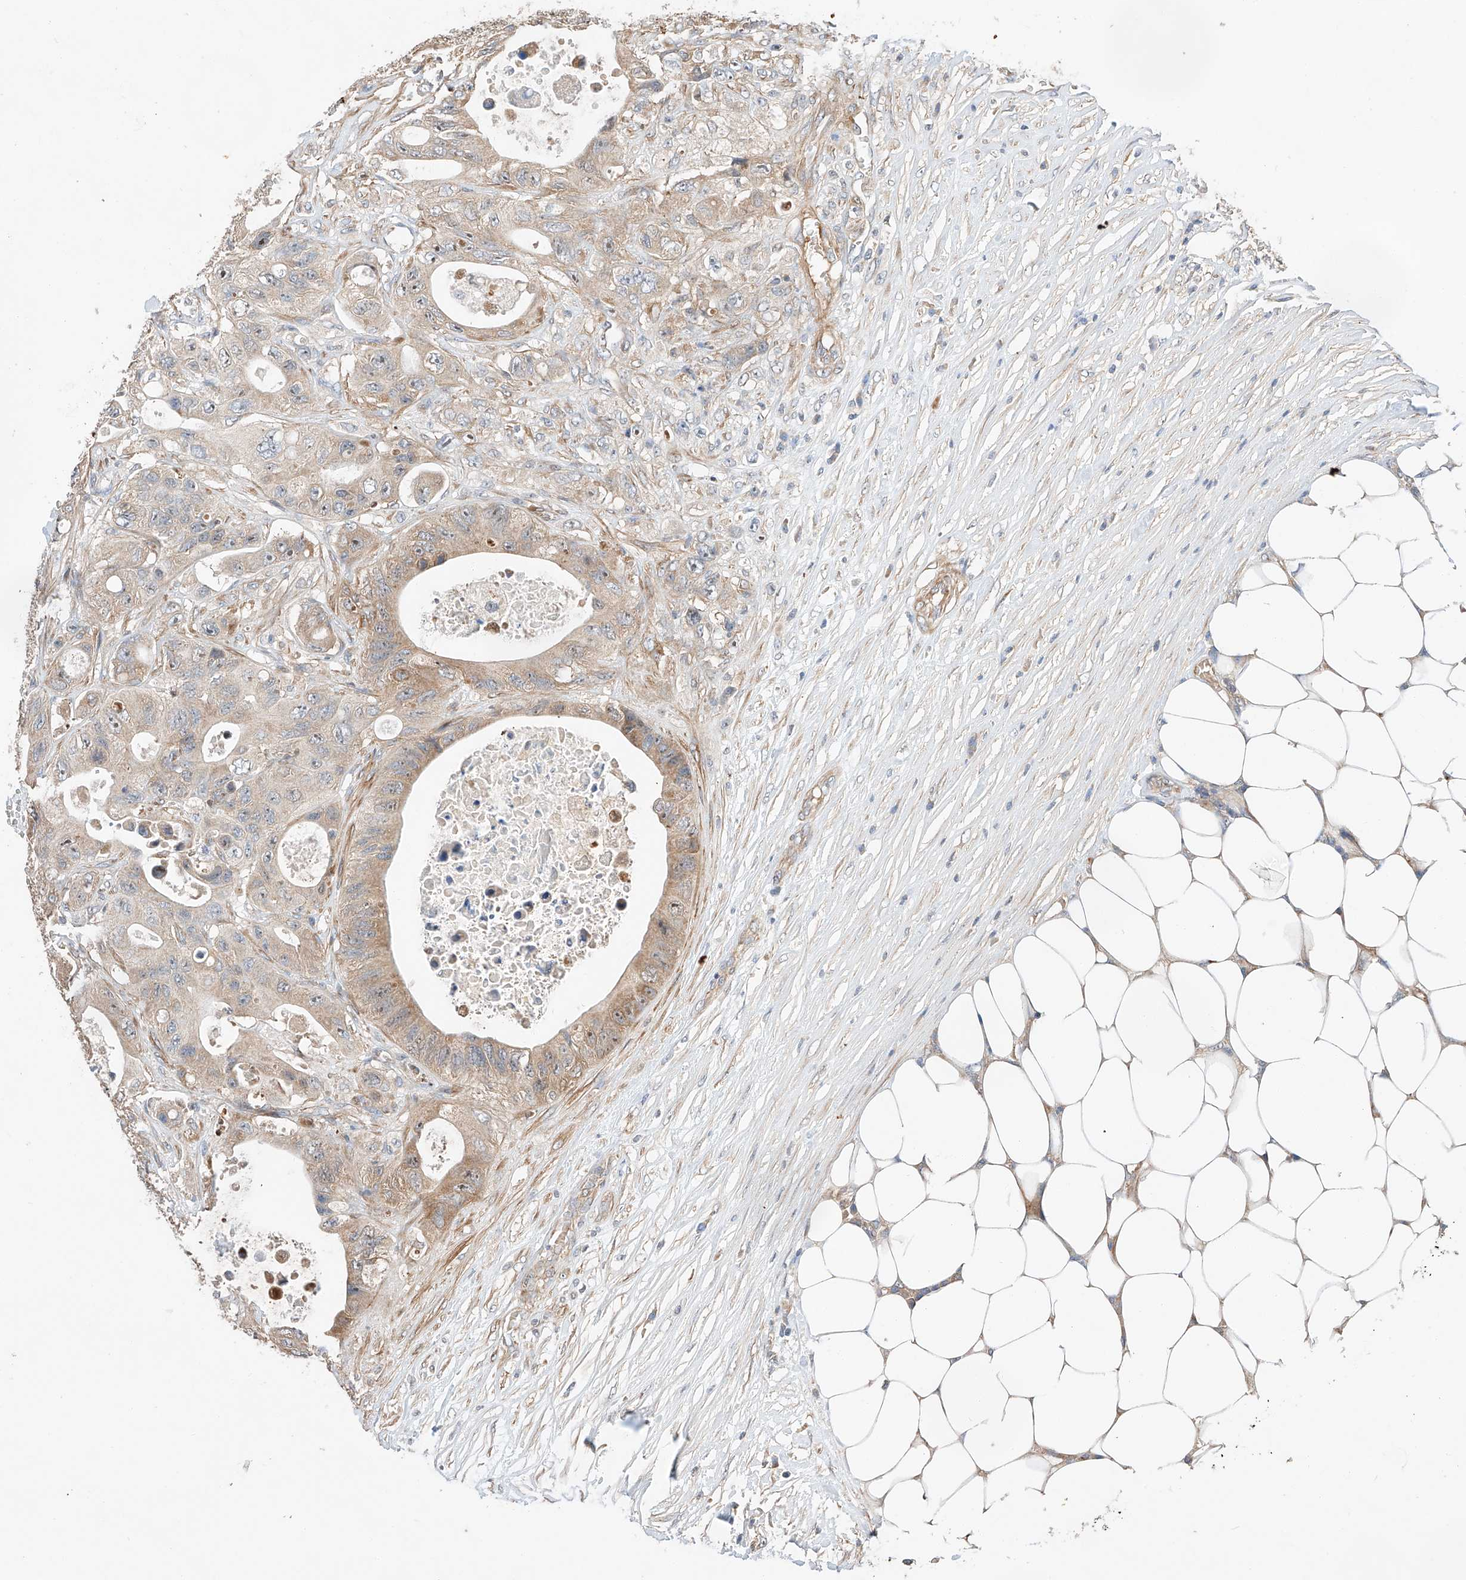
{"staining": {"intensity": "moderate", "quantity": ">75%", "location": "cytoplasmic/membranous,nuclear"}, "tissue": "colorectal cancer", "cell_type": "Tumor cells", "image_type": "cancer", "snomed": [{"axis": "morphology", "description": "Adenocarcinoma, NOS"}, {"axis": "topography", "description": "Colon"}], "caption": "Colorectal cancer (adenocarcinoma) stained for a protein reveals moderate cytoplasmic/membranous and nuclear positivity in tumor cells.", "gene": "RAB23", "patient": {"sex": "female", "age": 46}}